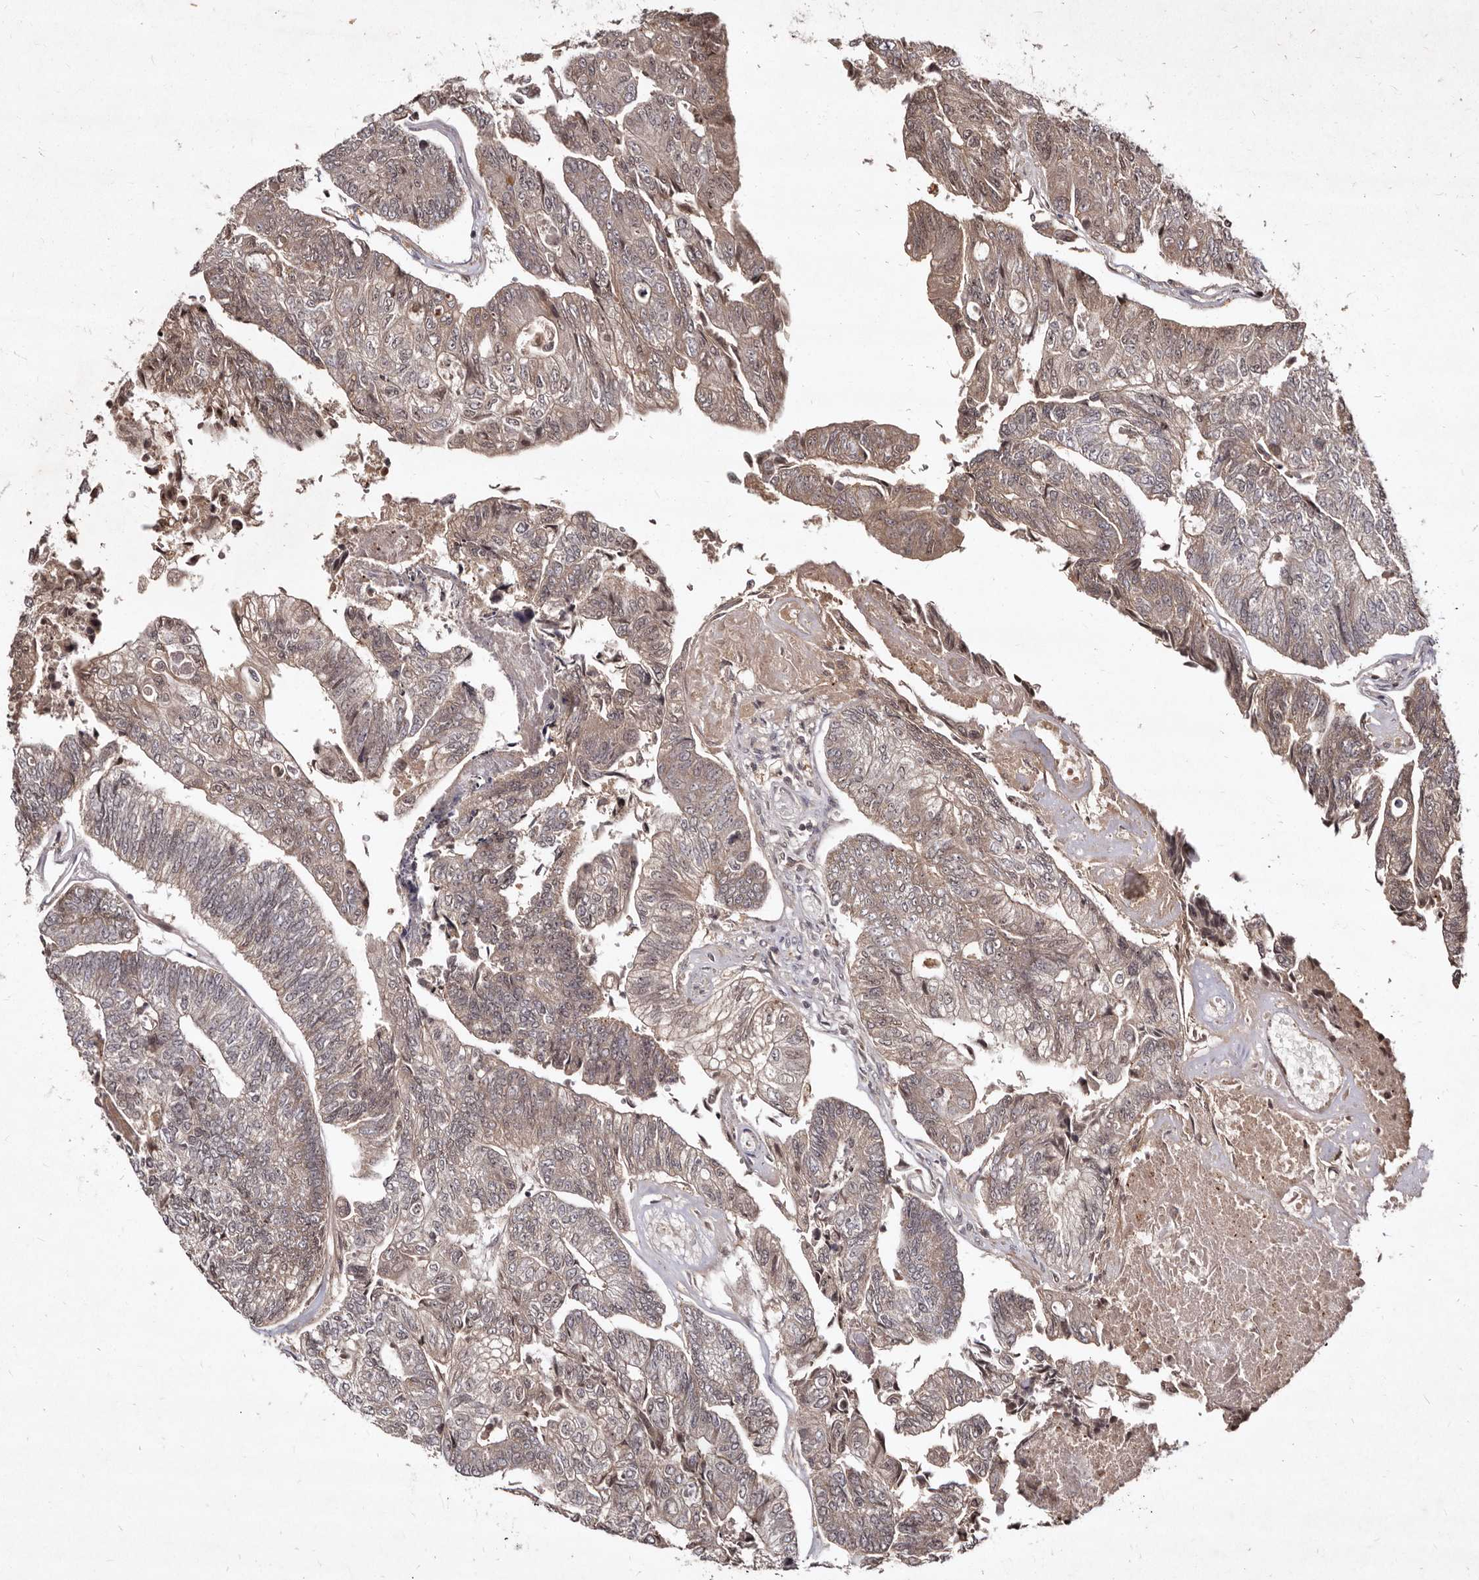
{"staining": {"intensity": "weak", "quantity": "<25%", "location": "cytoplasmic/membranous"}, "tissue": "colorectal cancer", "cell_type": "Tumor cells", "image_type": "cancer", "snomed": [{"axis": "morphology", "description": "Adenocarcinoma, NOS"}, {"axis": "topography", "description": "Colon"}], "caption": "This is an immunohistochemistry (IHC) photomicrograph of human adenocarcinoma (colorectal). There is no staining in tumor cells.", "gene": "LCORL", "patient": {"sex": "female", "age": 67}}